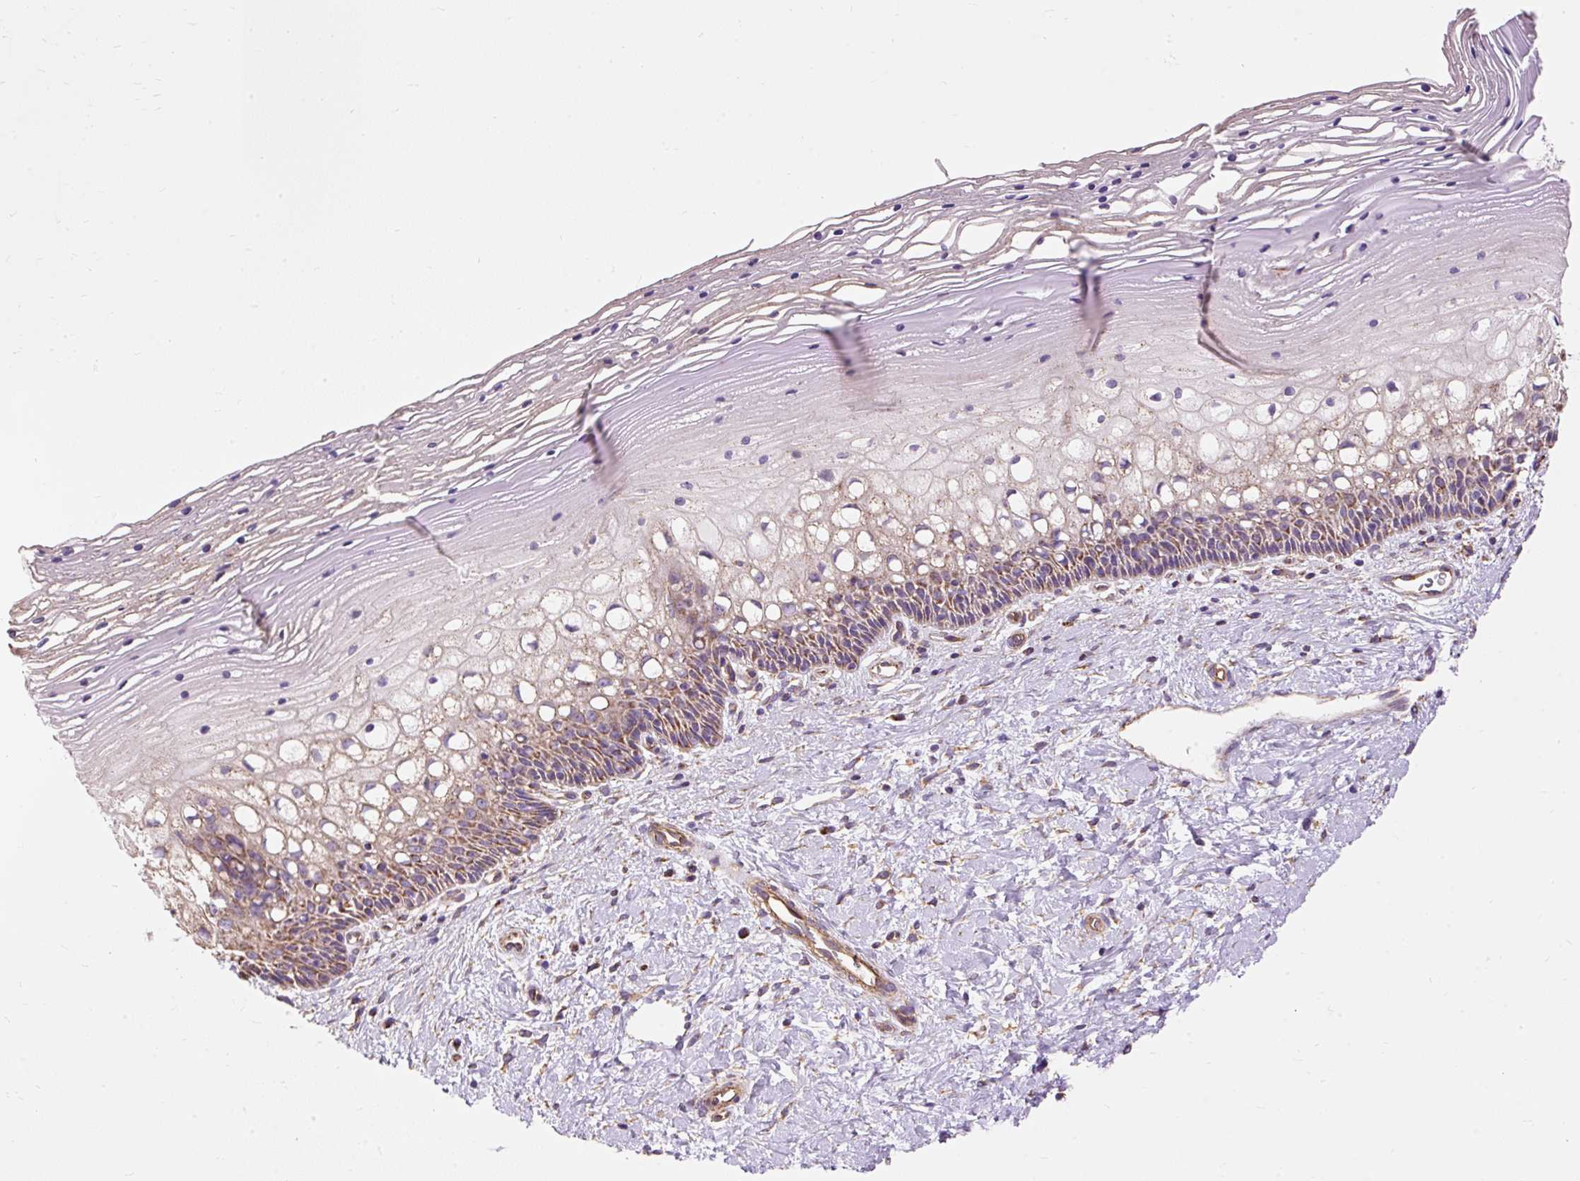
{"staining": {"intensity": "moderate", "quantity": ">75%", "location": "cytoplasmic/membranous"}, "tissue": "cervix", "cell_type": "Glandular cells", "image_type": "normal", "snomed": [{"axis": "morphology", "description": "Normal tissue, NOS"}, {"axis": "topography", "description": "Cervix"}], "caption": "Cervix stained with DAB immunohistochemistry shows medium levels of moderate cytoplasmic/membranous expression in approximately >75% of glandular cells. Immunohistochemistry stains the protein of interest in brown and the nuclei are stained blue.", "gene": "CEP290", "patient": {"sex": "female", "age": 36}}